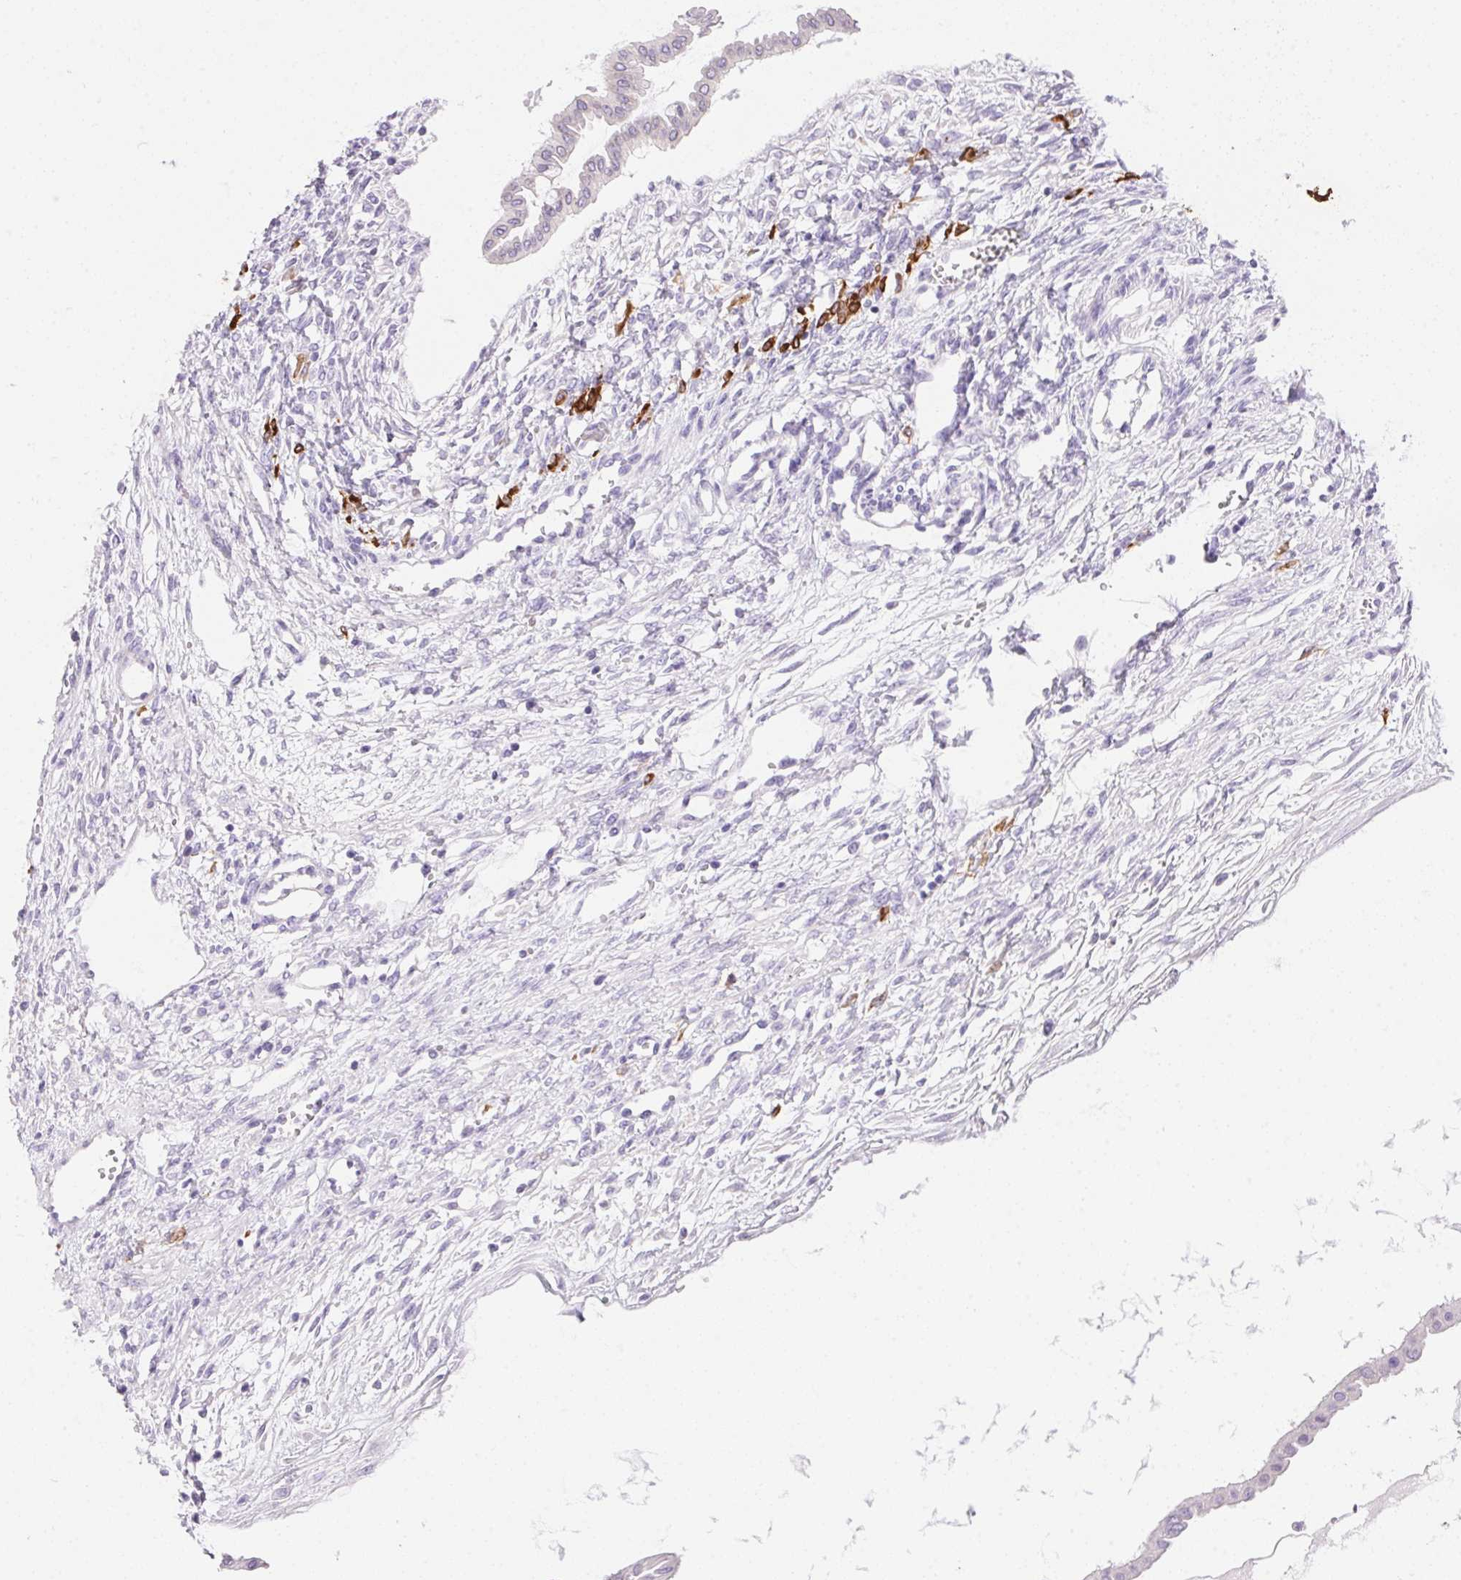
{"staining": {"intensity": "negative", "quantity": "none", "location": "none"}, "tissue": "ovarian cancer", "cell_type": "Tumor cells", "image_type": "cancer", "snomed": [{"axis": "morphology", "description": "Cystadenocarcinoma, mucinous, NOS"}, {"axis": "topography", "description": "Ovary"}], "caption": "This is an immunohistochemistry histopathology image of ovarian cancer. There is no staining in tumor cells.", "gene": "DHCR24", "patient": {"sex": "female", "age": 73}}